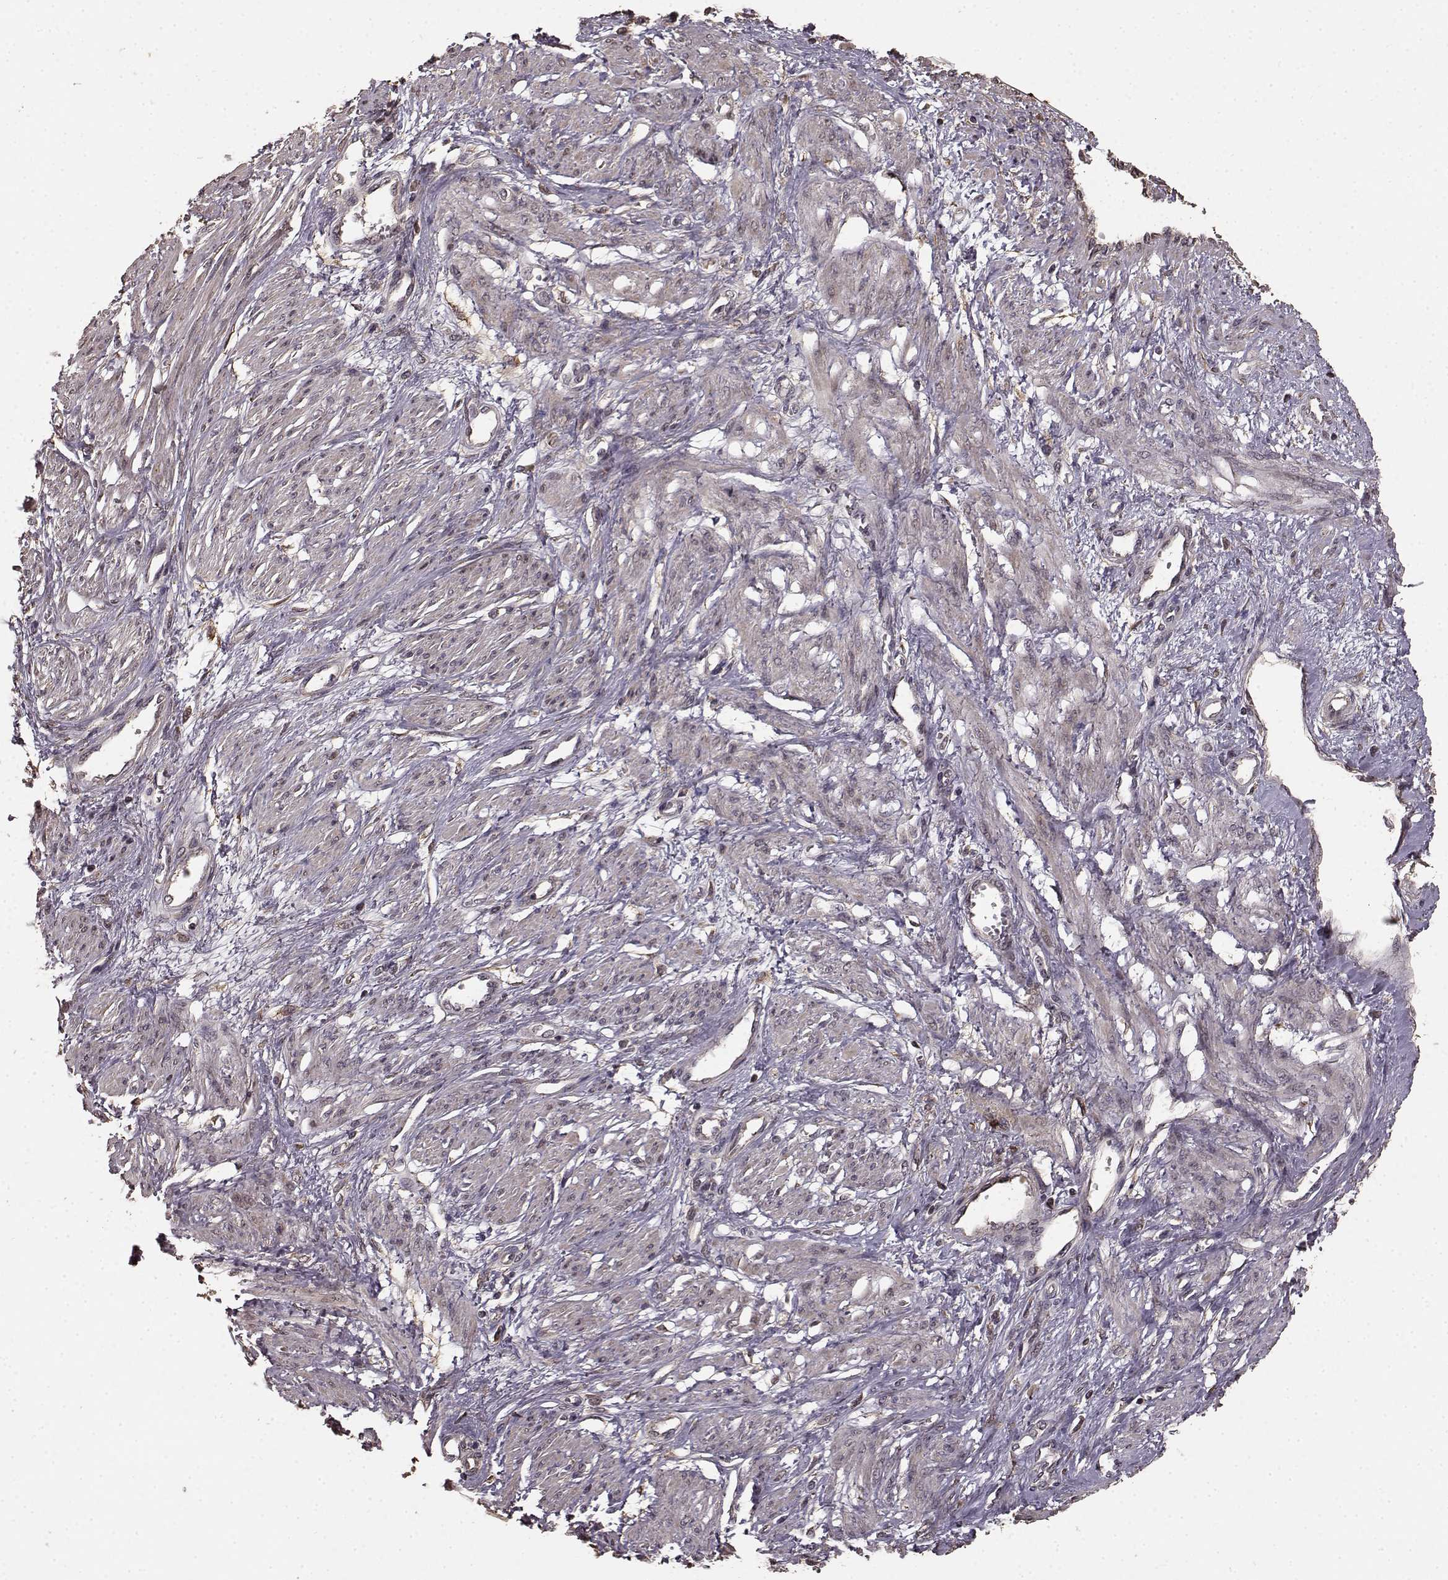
{"staining": {"intensity": "moderate", "quantity": "25%-75%", "location": "cytoplasmic/membranous"}, "tissue": "smooth muscle", "cell_type": "Smooth muscle cells", "image_type": "normal", "snomed": [{"axis": "morphology", "description": "Normal tissue, NOS"}, {"axis": "topography", "description": "Smooth muscle"}, {"axis": "topography", "description": "Uterus"}], "caption": "Moderate cytoplasmic/membranous positivity for a protein is seen in about 25%-75% of smooth muscle cells of unremarkable smooth muscle using immunohistochemistry (IHC).", "gene": "USP15", "patient": {"sex": "female", "age": 39}}